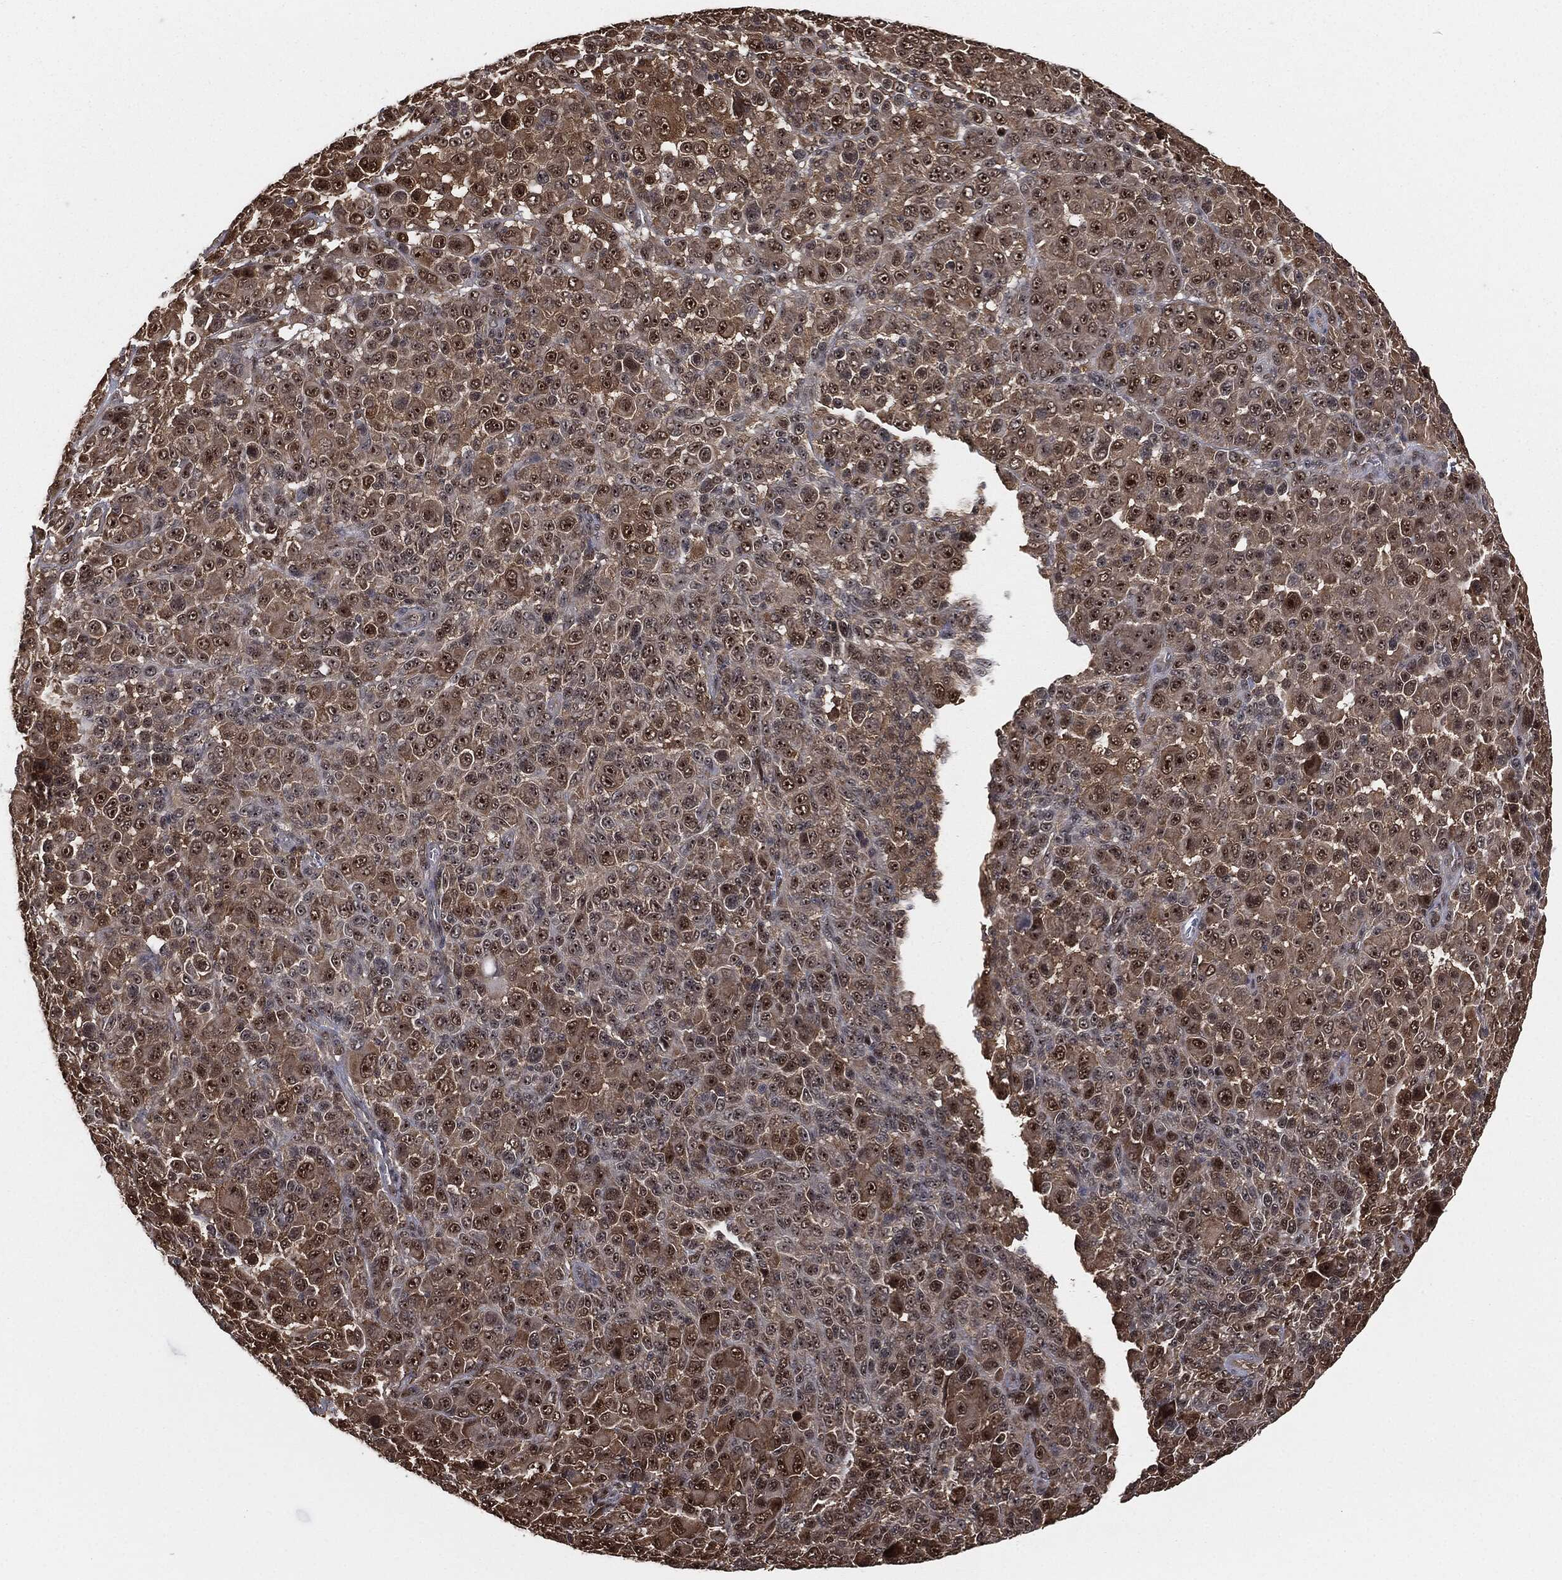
{"staining": {"intensity": "weak", "quantity": "25%-75%", "location": "cytoplasmic/membranous,nuclear"}, "tissue": "melanoma", "cell_type": "Tumor cells", "image_type": "cancer", "snomed": [{"axis": "morphology", "description": "Malignant melanoma, NOS"}, {"axis": "topography", "description": "Skin"}], "caption": "Melanoma stained with a protein marker demonstrates weak staining in tumor cells.", "gene": "CAPRIN2", "patient": {"sex": "female", "age": 57}}